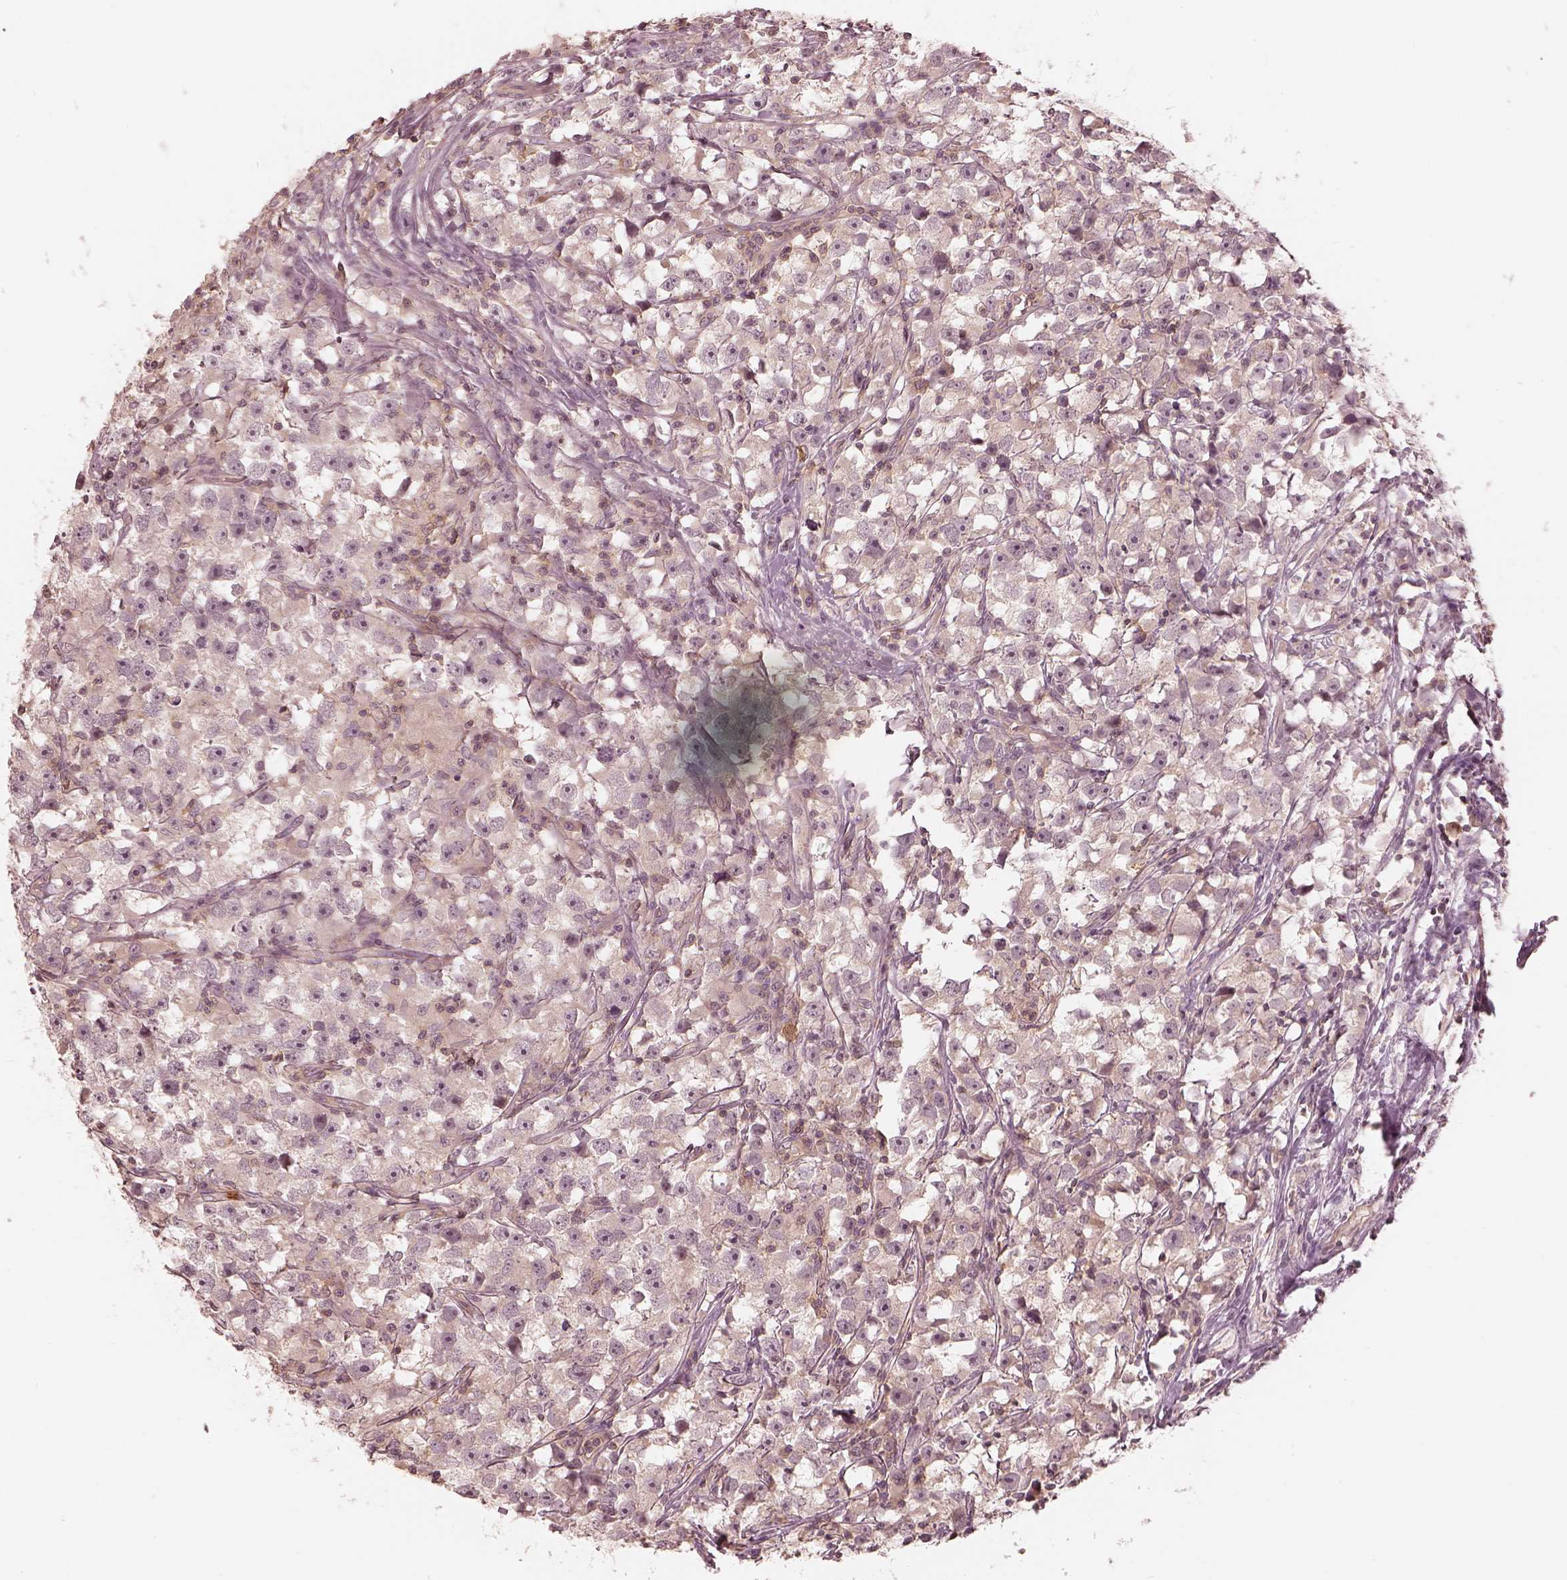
{"staining": {"intensity": "negative", "quantity": "none", "location": "none"}, "tissue": "testis cancer", "cell_type": "Tumor cells", "image_type": "cancer", "snomed": [{"axis": "morphology", "description": "Seminoma, NOS"}, {"axis": "topography", "description": "Testis"}], "caption": "High magnification brightfield microscopy of seminoma (testis) stained with DAB (3,3'-diaminobenzidine) (brown) and counterstained with hematoxylin (blue): tumor cells show no significant expression.", "gene": "FAM107B", "patient": {"sex": "male", "age": 33}}